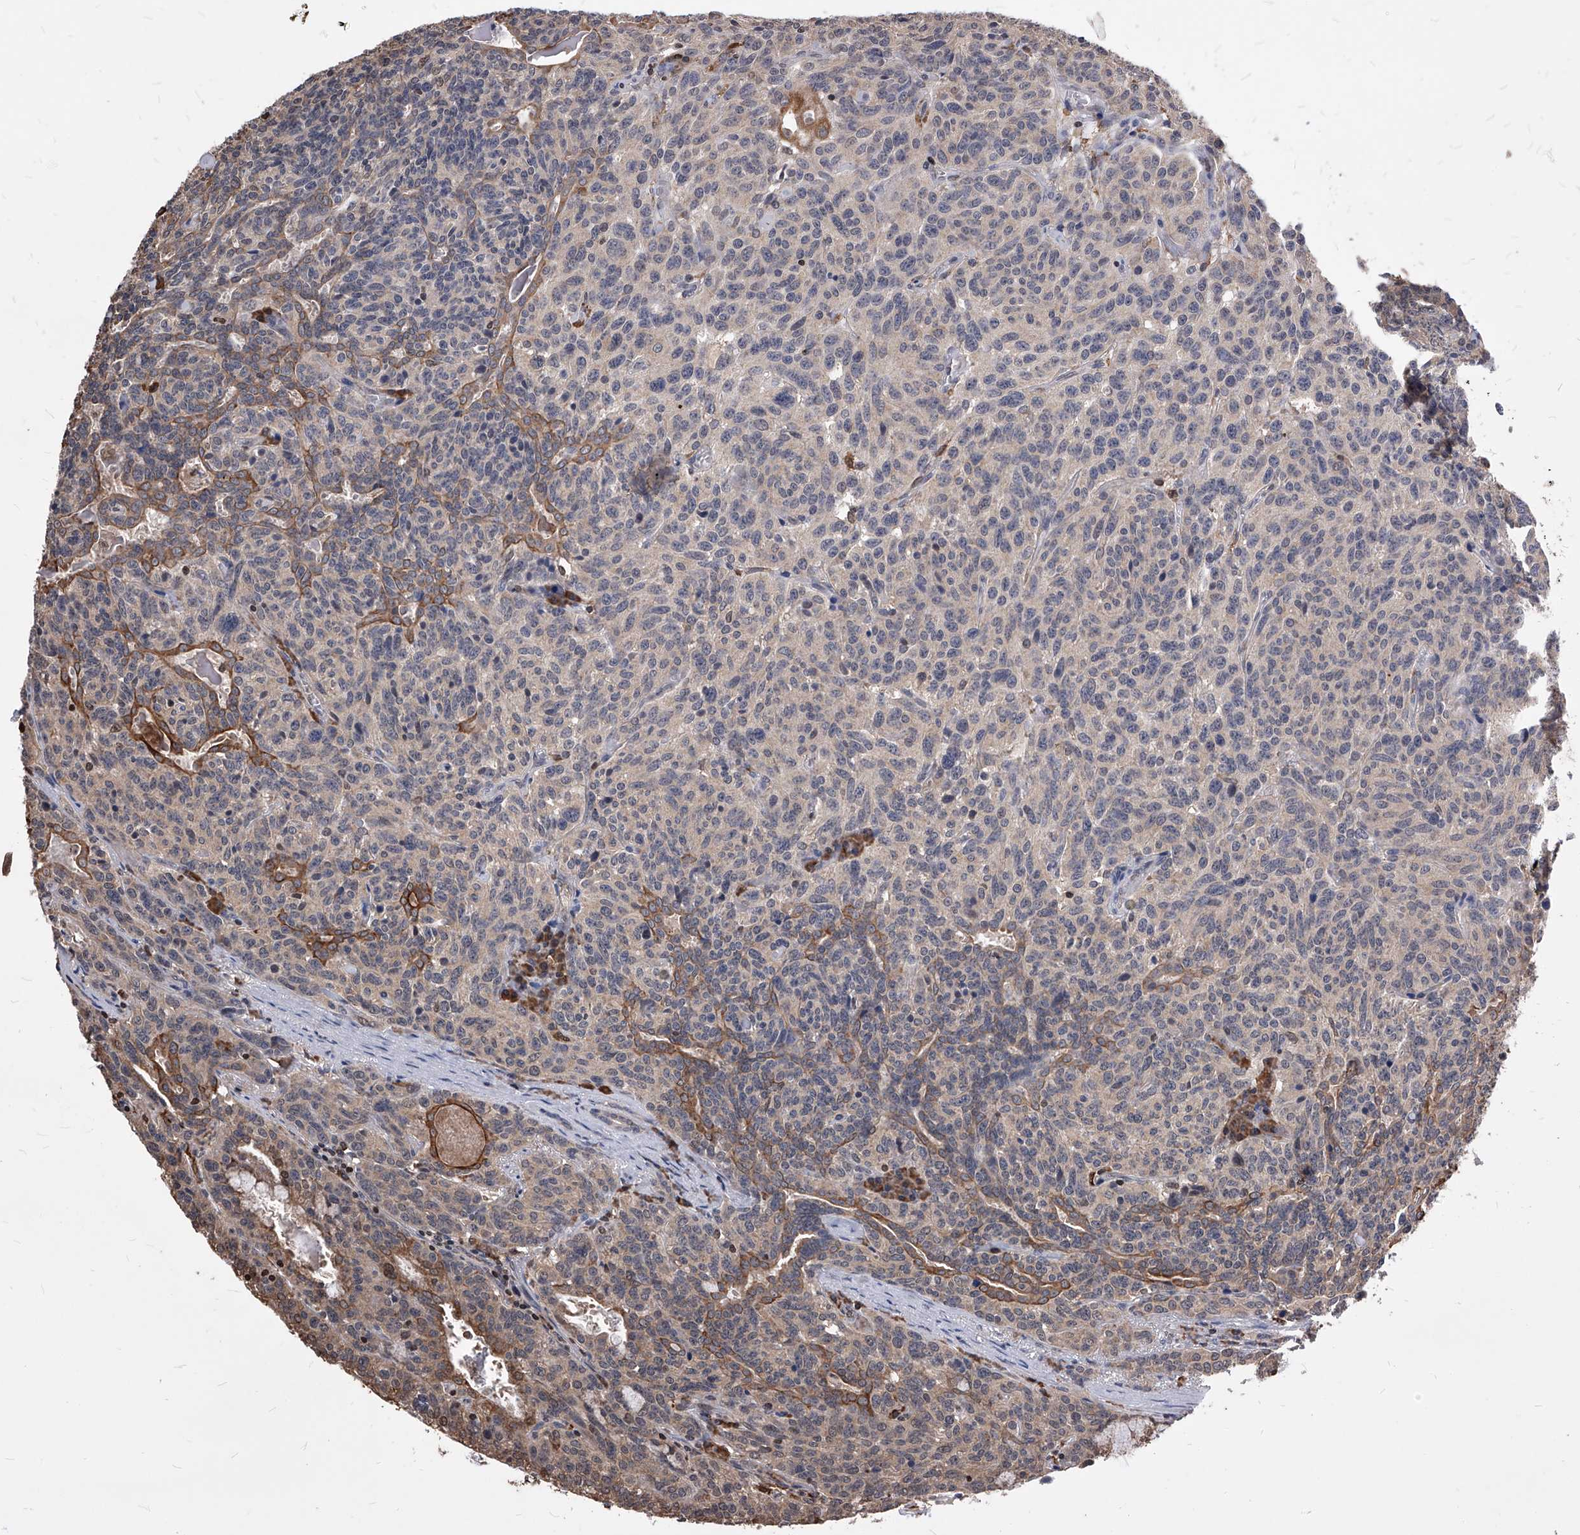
{"staining": {"intensity": "weak", "quantity": "25%-75%", "location": "cytoplasmic/membranous"}, "tissue": "carcinoid", "cell_type": "Tumor cells", "image_type": "cancer", "snomed": [{"axis": "morphology", "description": "Carcinoid, malignant, NOS"}, {"axis": "topography", "description": "Lung"}], "caption": "Tumor cells reveal weak cytoplasmic/membranous positivity in approximately 25%-75% of cells in carcinoid (malignant).", "gene": "ID1", "patient": {"sex": "female", "age": 46}}